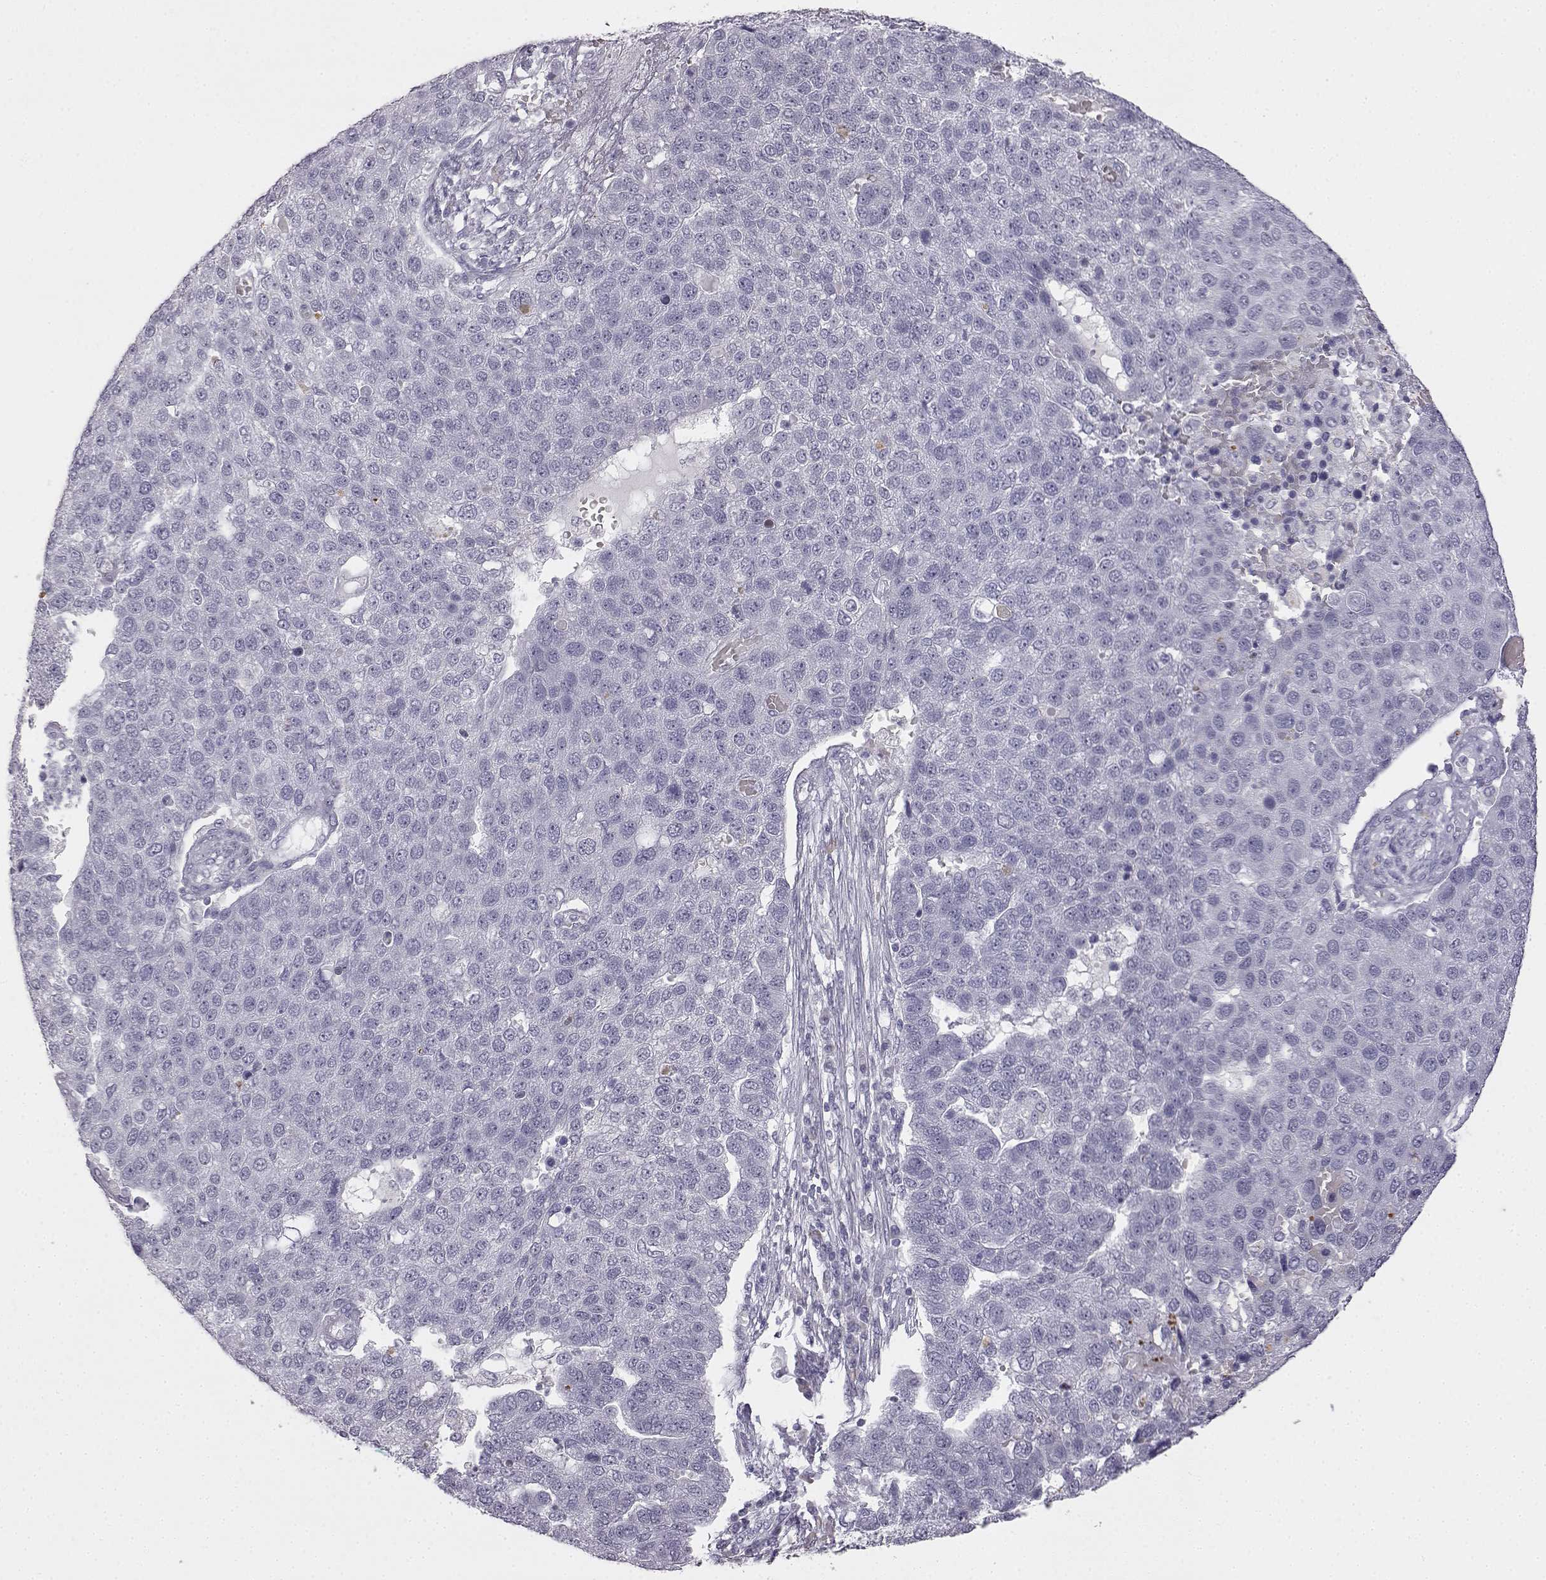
{"staining": {"intensity": "negative", "quantity": "none", "location": "none"}, "tissue": "pancreatic cancer", "cell_type": "Tumor cells", "image_type": "cancer", "snomed": [{"axis": "morphology", "description": "Adenocarcinoma, NOS"}, {"axis": "topography", "description": "Pancreas"}], "caption": "Tumor cells show no significant positivity in pancreatic adenocarcinoma. The staining was performed using DAB to visualize the protein expression in brown, while the nuclei were stained in blue with hematoxylin (Magnification: 20x).", "gene": "VGF", "patient": {"sex": "female", "age": 61}}